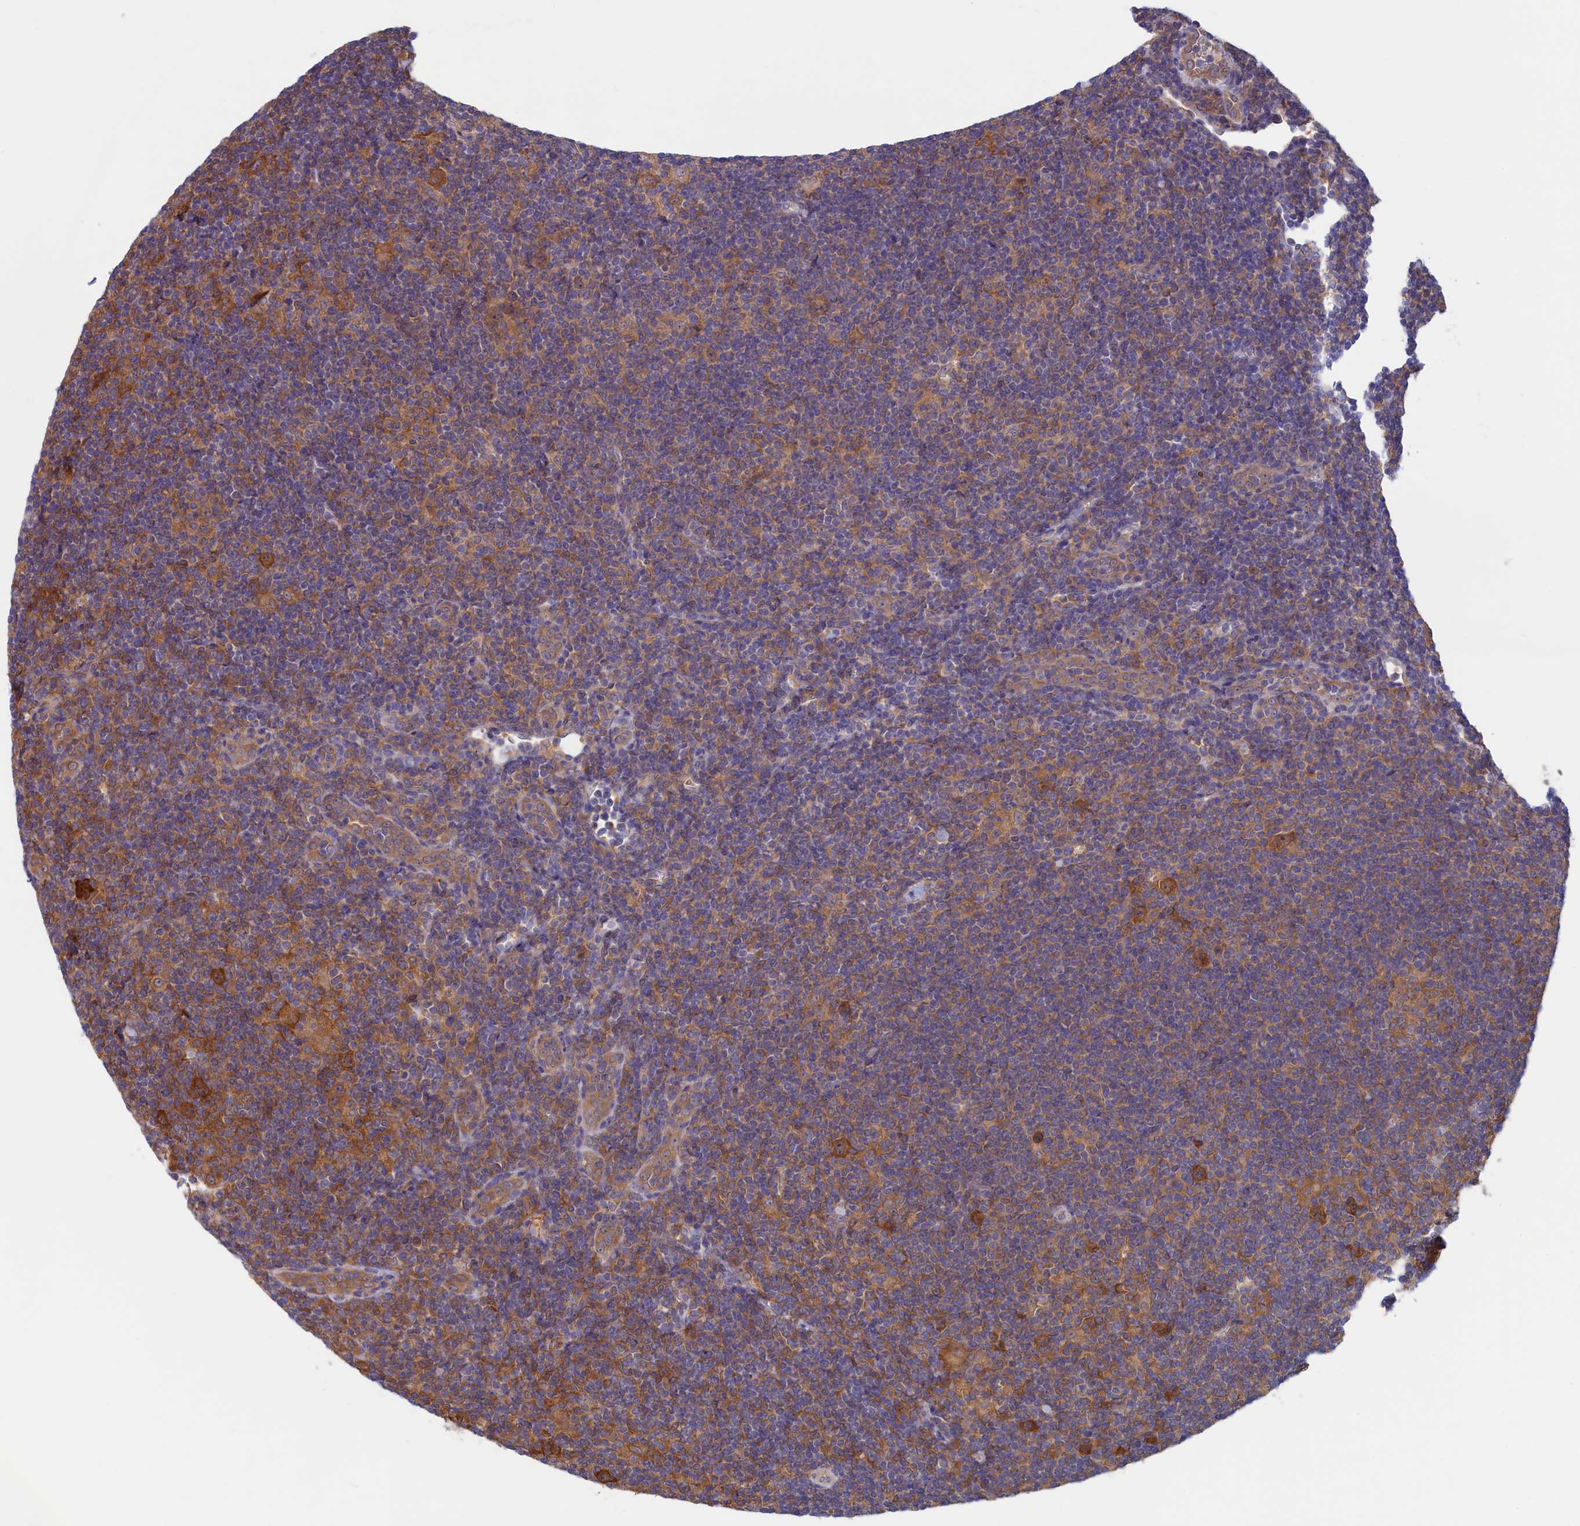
{"staining": {"intensity": "strong", "quantity": ">75%", "location": "cytoplasmic/membranous"}, "tissue": "lymphoma", "cell_type": "Tumor cells", "image_type": "cancer", "snomed": [{"axis": "morphology", "description": "Hodgkin's disease, NOS"}, {"axis": "topography", "description": "Lymph node"}], "caption": "IHC photomicrograph of human Hodgkin's disease stained for a protein (brown), which exhibits high levels of strong cytoplasmic/membranous expression in about >75% of tumor cells.", "gene": "SYNDIG1L", "patient": {"sex": "female", "age": 57}}